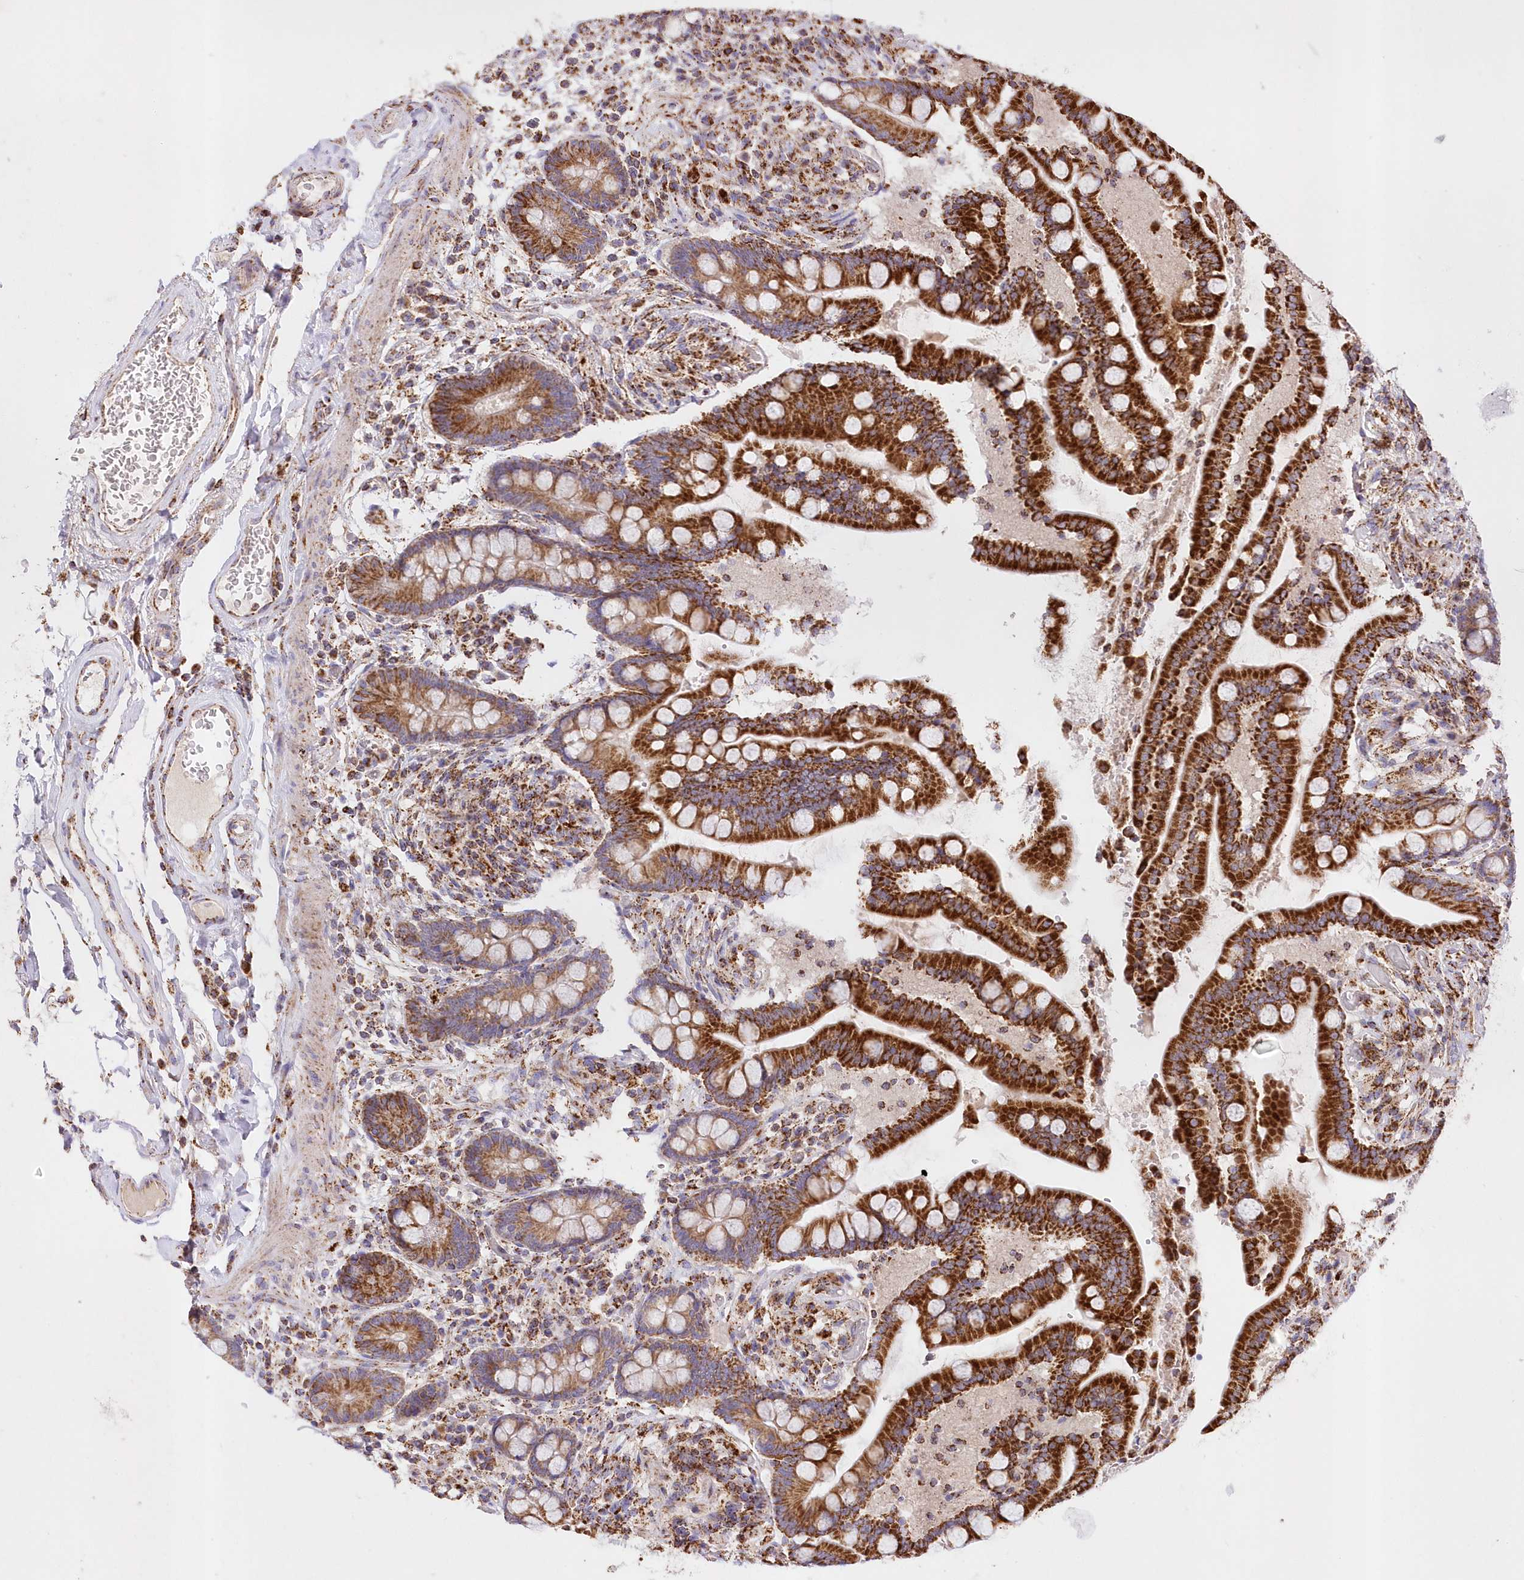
{"staining": {"intensity": "moderate", "quantity": ">75%", "location": "cytoplasmic/membranous"}, "tissue": "colon", "cell_type": "Endothelial cells", "image_type": "normal", "snomed": [{"axis": "morphology", "description": "Normal tissue, NOS"}, {"axis": "topography", "description": "Colon"}], "caption": "A brown stain shows moderate cytoplasmic/membranous expression of a protein in endothelial cells of unremarkable human colon. The protein of interest is stained brown, and the nuclei are stained in blue (DAB IHC with brightfield microscopy, high magnification).", "gene": "ASNSD1", "patient": {"sex": "male", "age": 73}}